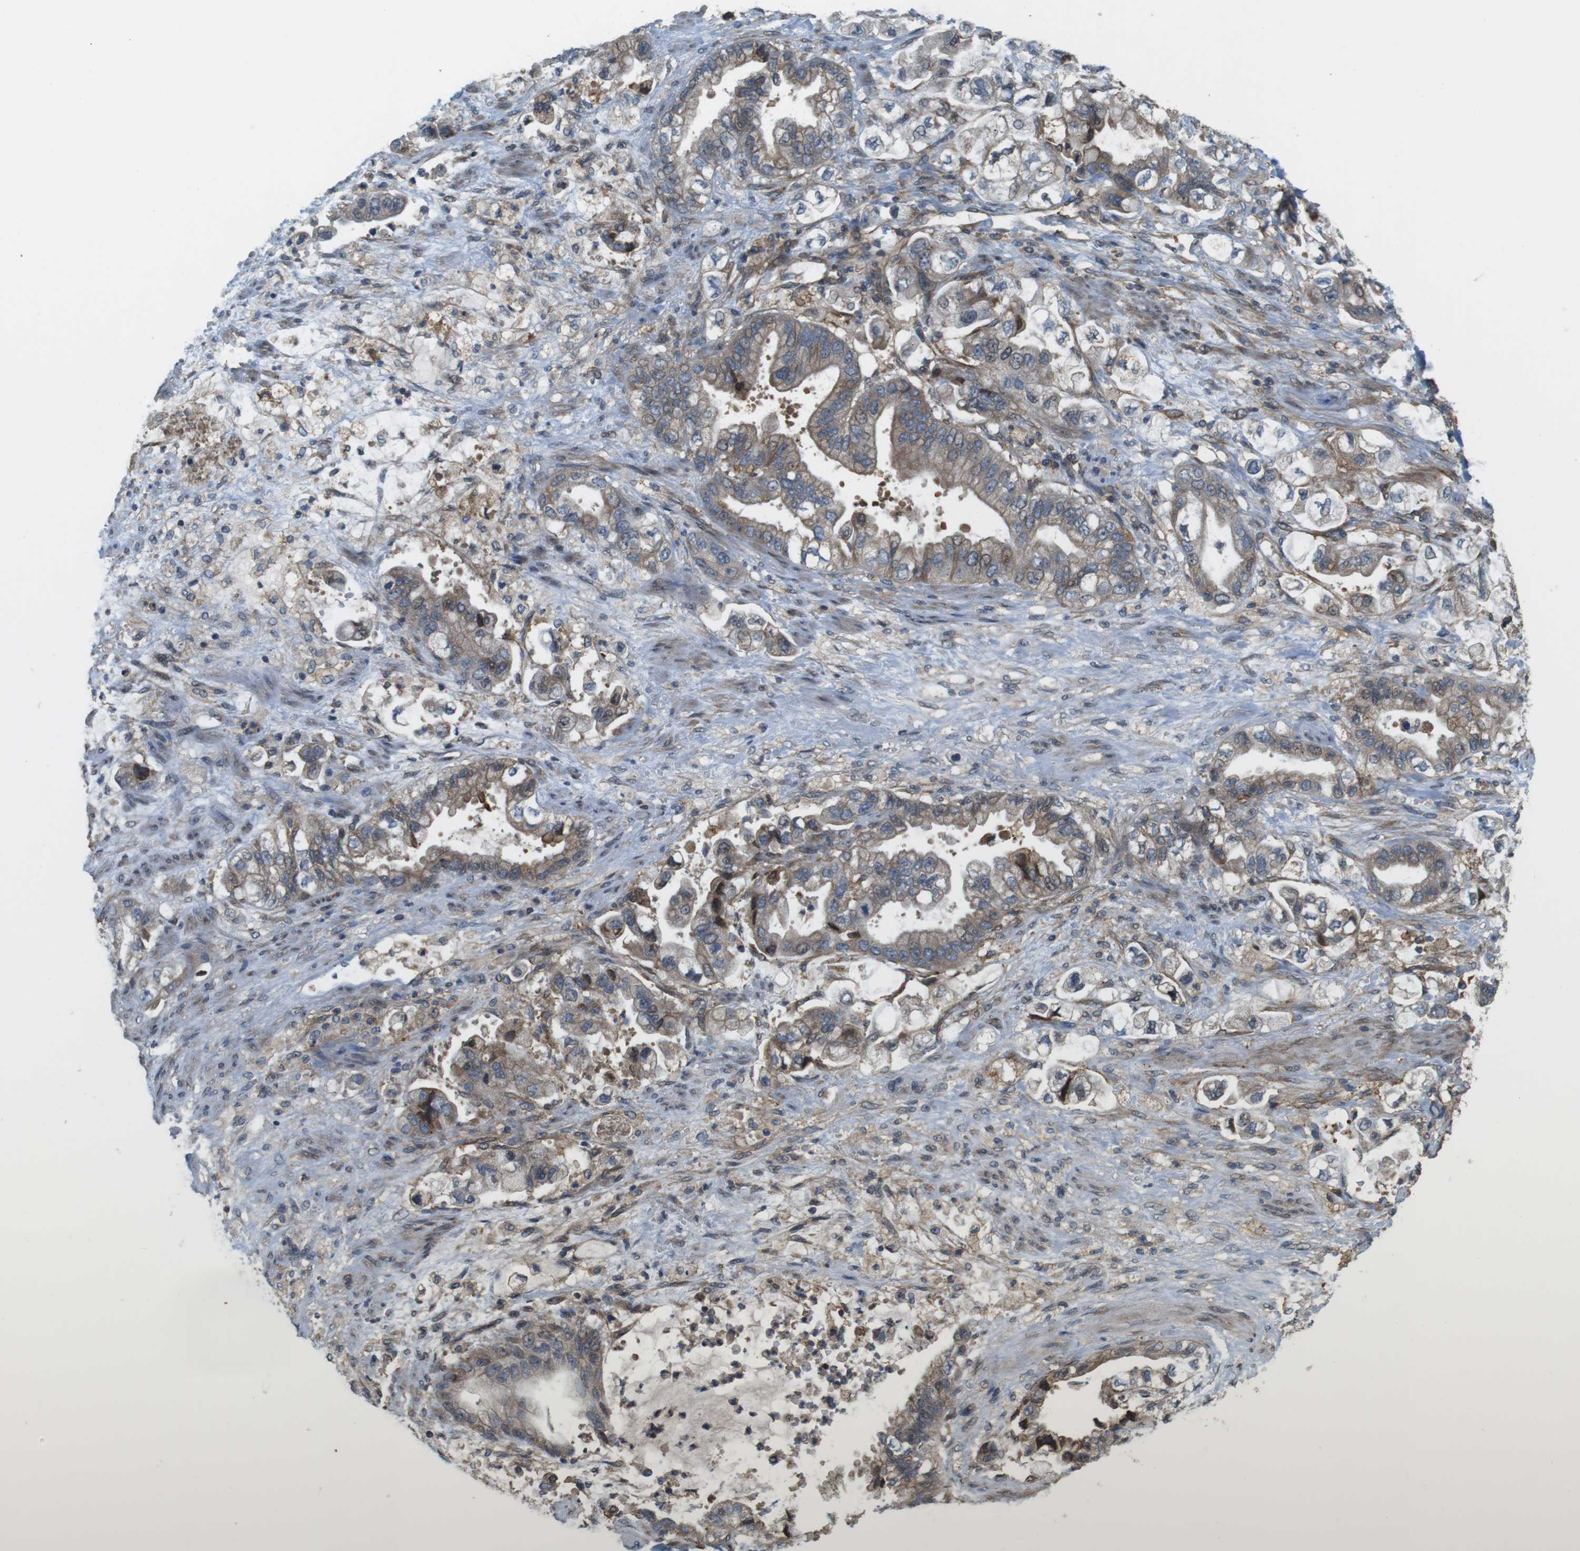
{"staining": {"intensity": "moderate", "quantity": "<25%", "location": "cytoplasmic/membranous"}, "tissue": "stomach cancer", "cell_type": "Tumor cells", "image_type": "cancer", "snomed": [{"axis": "morphology", "description": "Normal tissue, NOS"}, {"axis": "morphology", "description": "Adenocarcinoma, NOS"}, {"axis": "topography", "description": "Stomach"}], "caption": "A photomicrograph of adenocarcinoma (stomach) stained for a protein shows moderate cytoplasmic/membranous brown staining in tumor cells.", "gene": "DDAH2", "patient": {"sex": "male", "age": 62}}